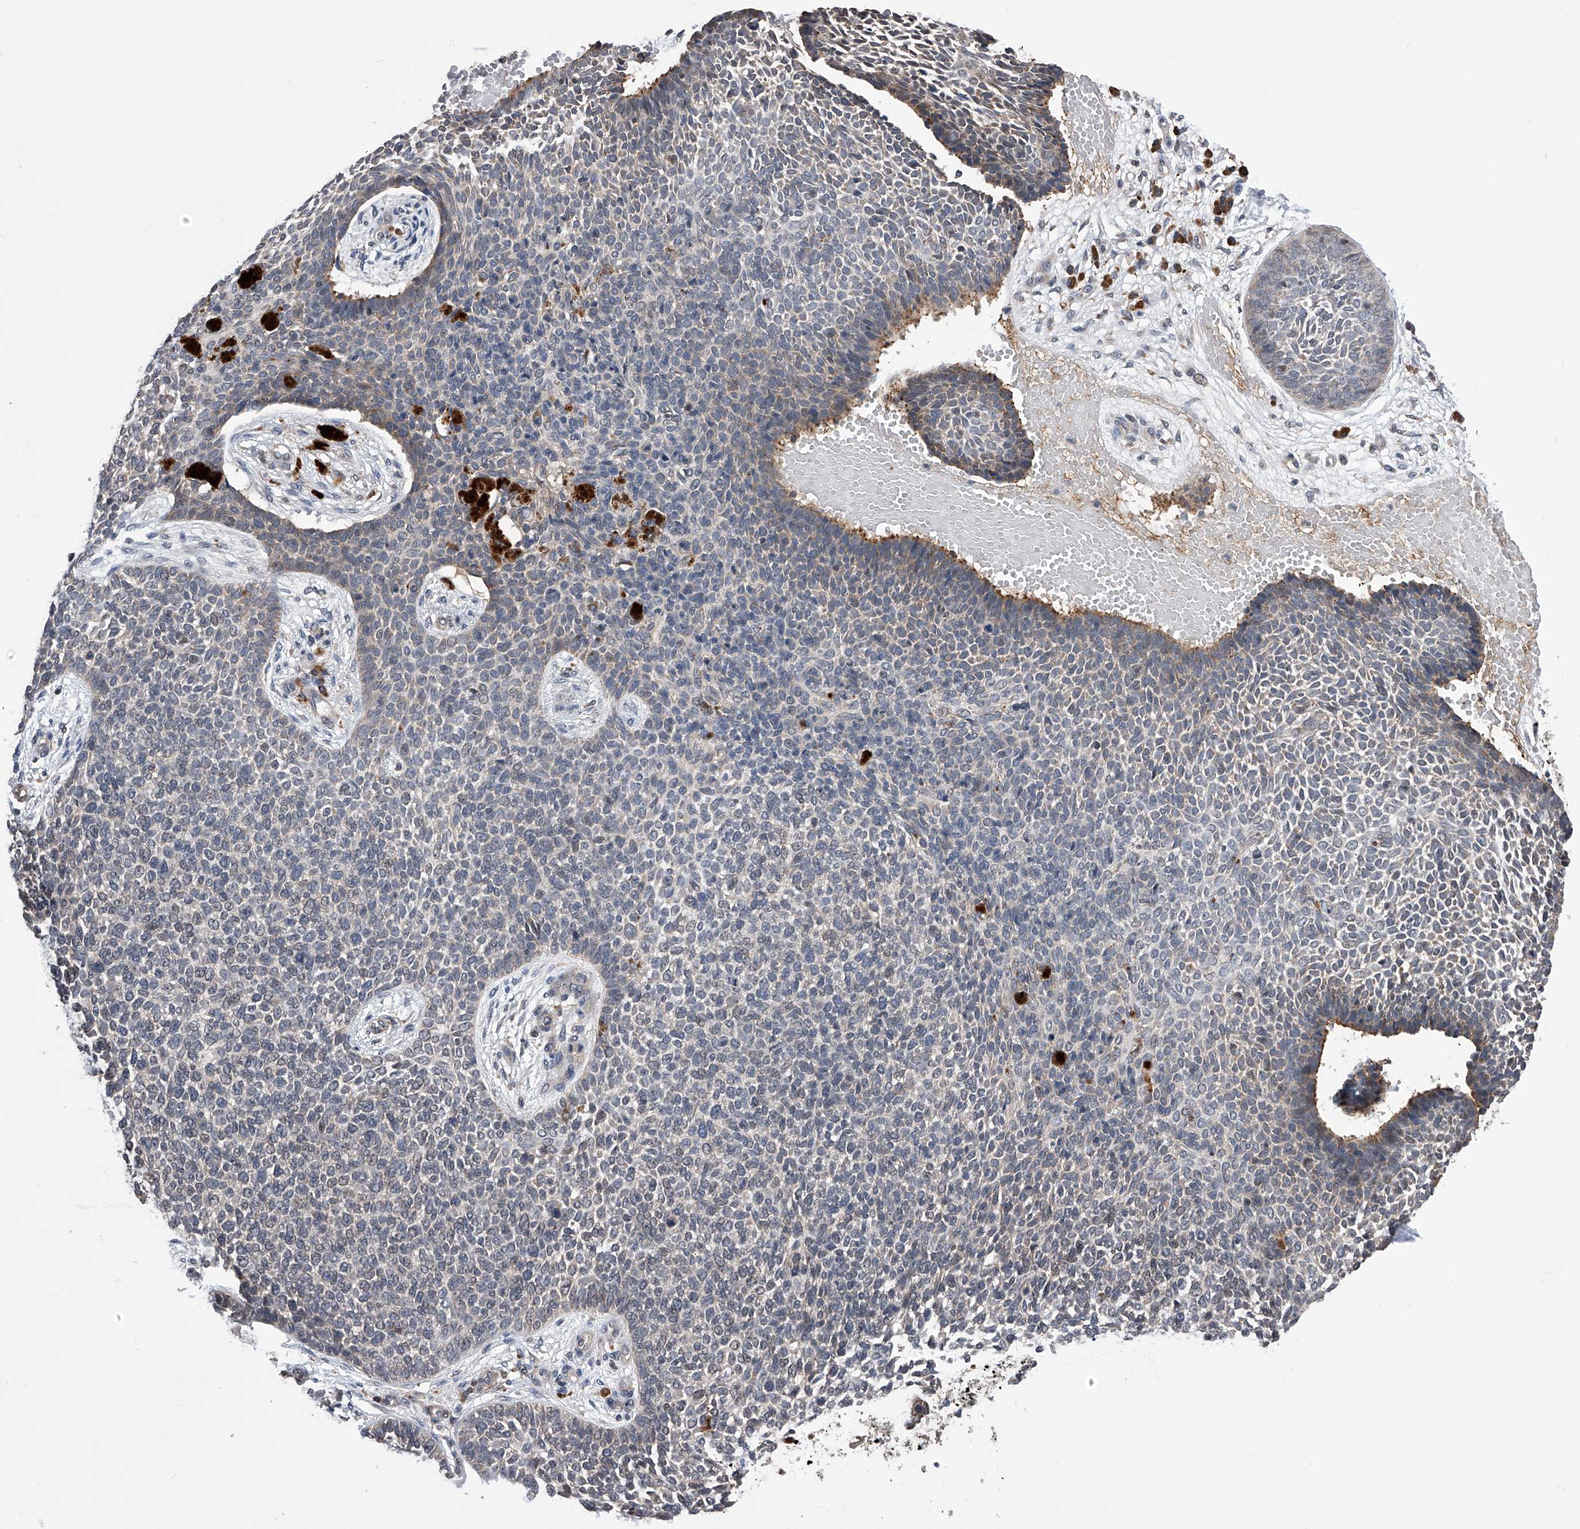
{"staining": {"intensity": "weak", "quantity": "<25%", "location": "cytoplasmic/membranous"}, "tissue": "skin cancer", "cell_type": "Tumor cells", "image_type": "cancer", "snomed": [{"axis": "morphology", "description": "Basal cell carcinoma"}, {"axis": "topography", "description": "Skin"}], "caption": "Tumor cells are negative for brown protein staining in skin cancer (basal cell carcinoma).", "gene": "SPOCK1", "patient": {"sex": "female", "age": 84}}